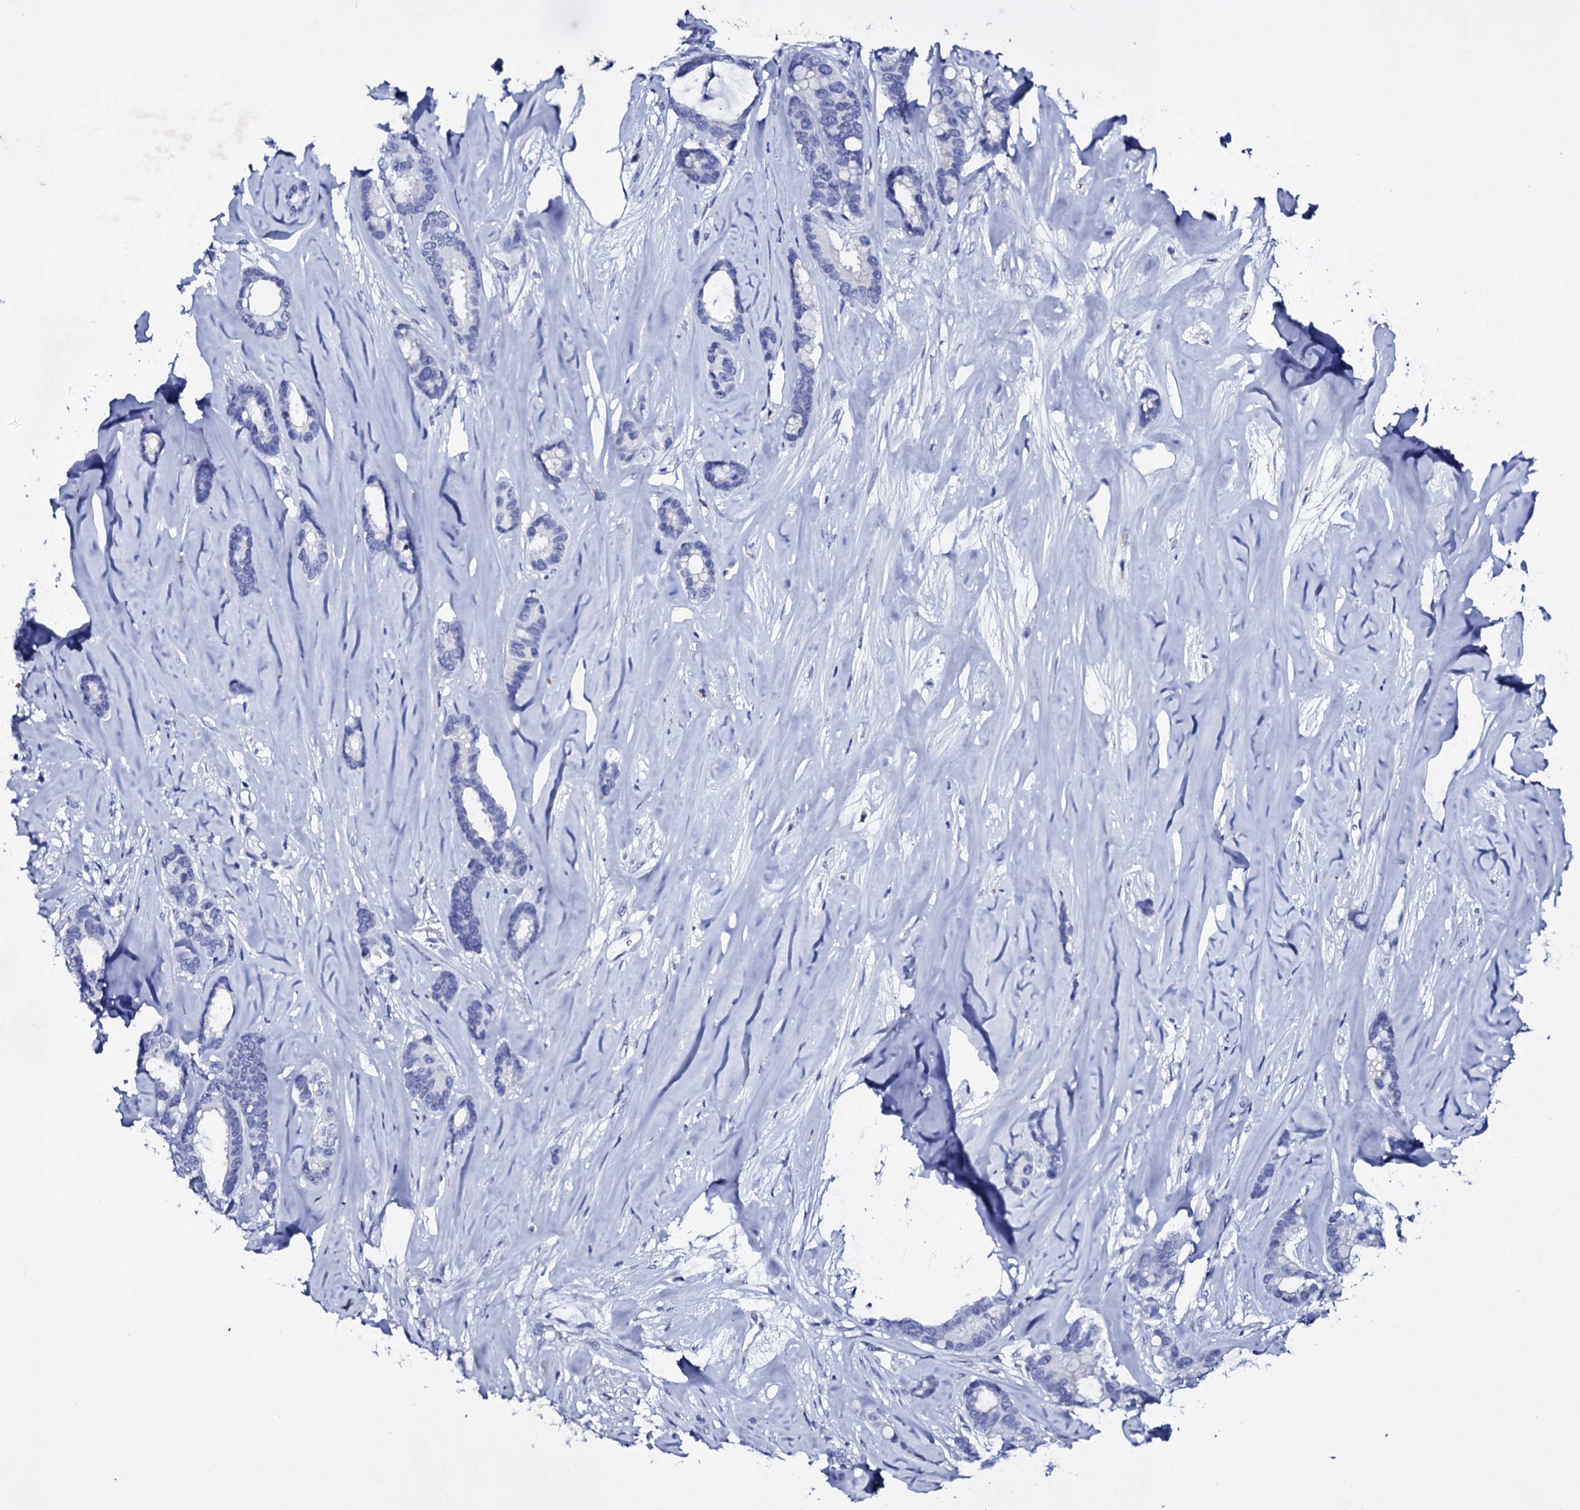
{"staining": {"intensity": "negative", "quantity": "none", "location": "none"}, "tissue": "breast cancer", "cell_type": "Tumor cells", "image_type": "cancer", "snomed": [{"axis": "morphology", "description": "Duct carcinoma"}, {"axis": "topography", "description": "Breast"}], "caption": "Tumor cells show no significant protein expression in breast cancer.", "gene": "ITPRID2", "patient": {"sex": "female", "age": 87}}